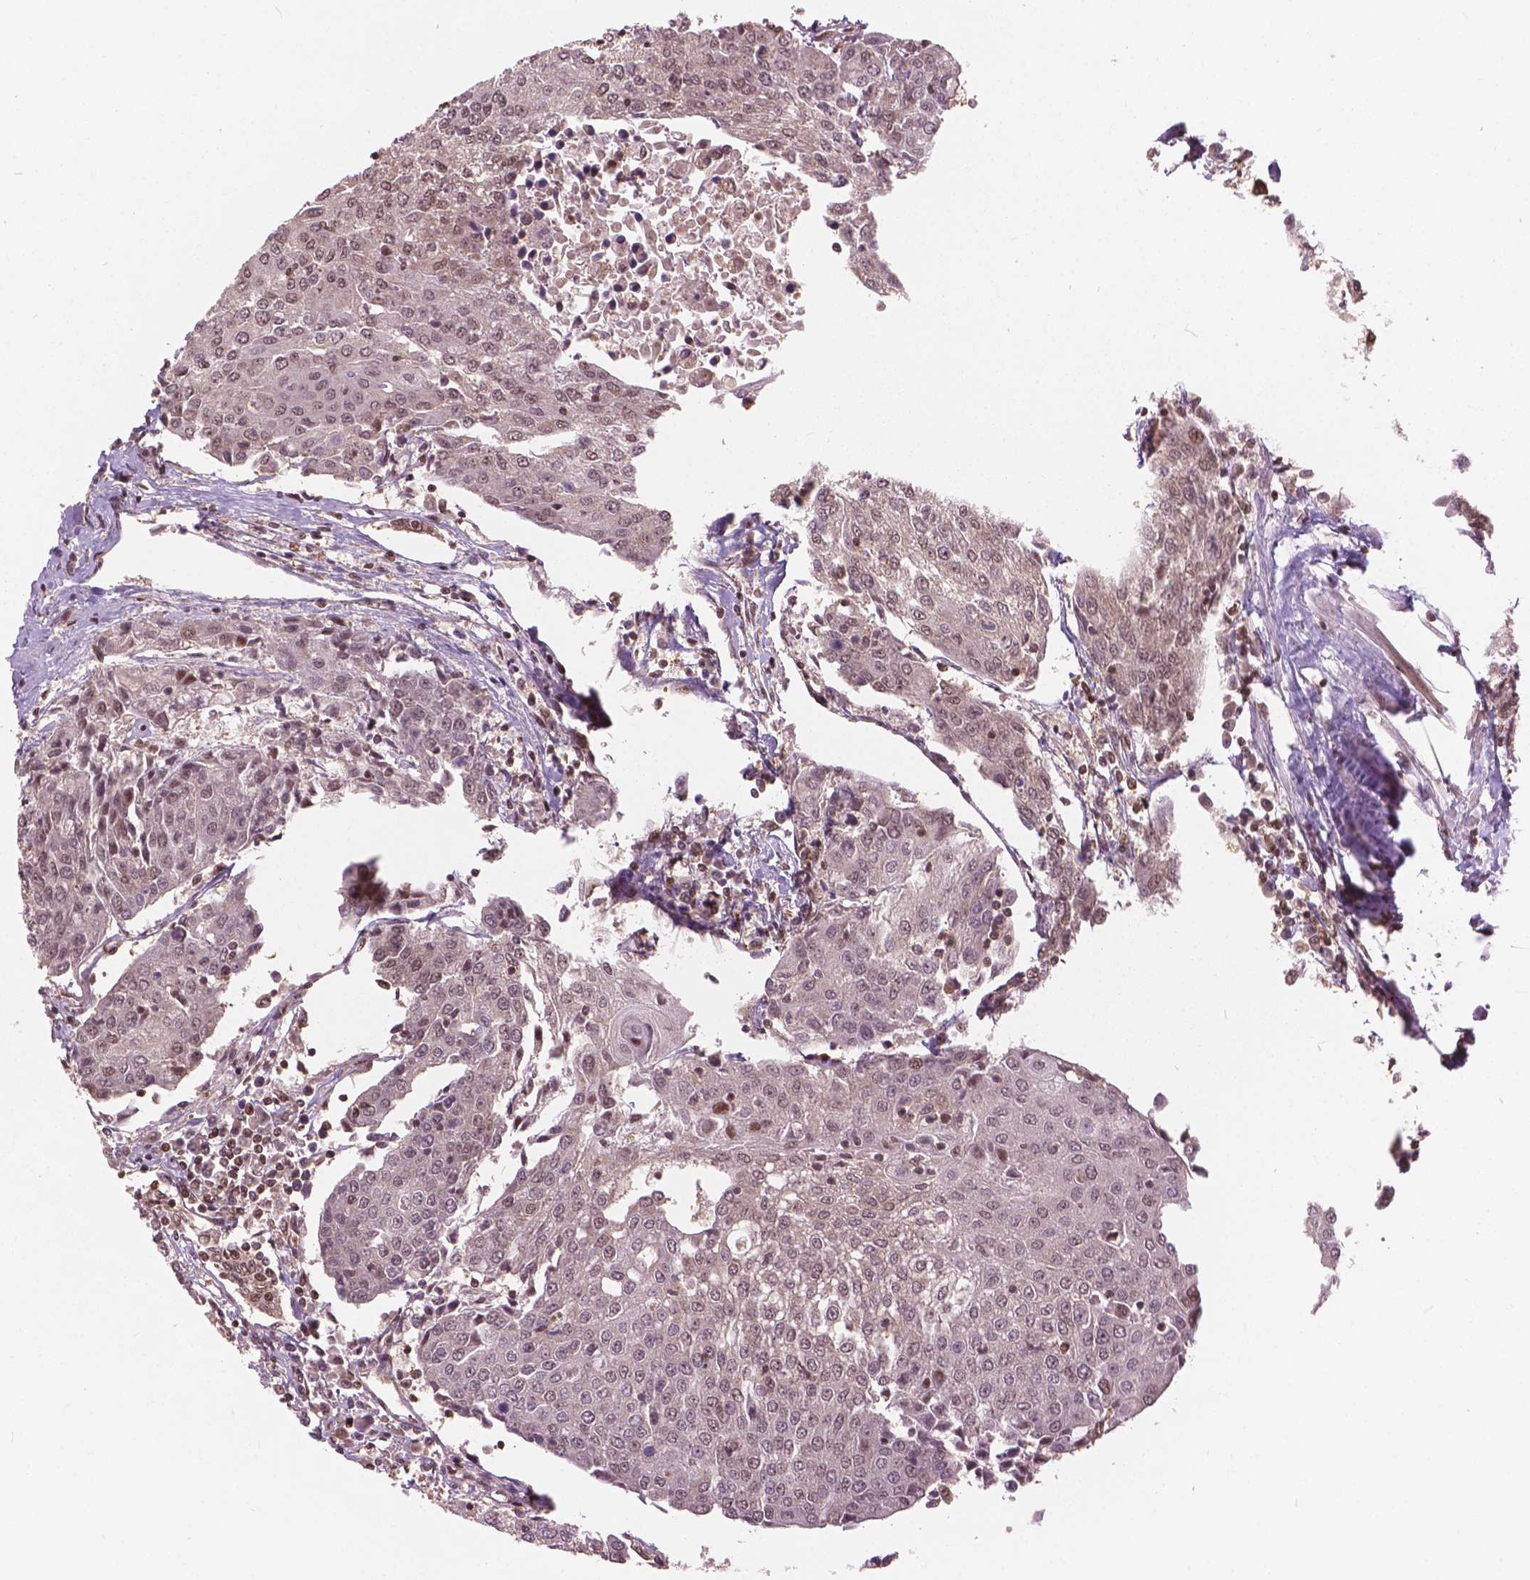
{"staining": {"intensity": "weak", "quantity": "25%-75%", "location": "nuclear"}, "tissue": "urothelial cancer", "cell_type": "Tumor cells", "image_type": "cancer", "snomed": [{"axis": "morphology", "description": "Urothelial carcinoma, High grade"}, {"axis": "topography", "description": "Urinary bladder"}], "caption": "Immunohistochemical staining of human urothelial carcinoma (high-grade) demonstrates weak nuclear protein expression in about 25%-75% of tumor cells.", "gene": "ANP32B", "patient": {"sex": "female", "age": 85}}